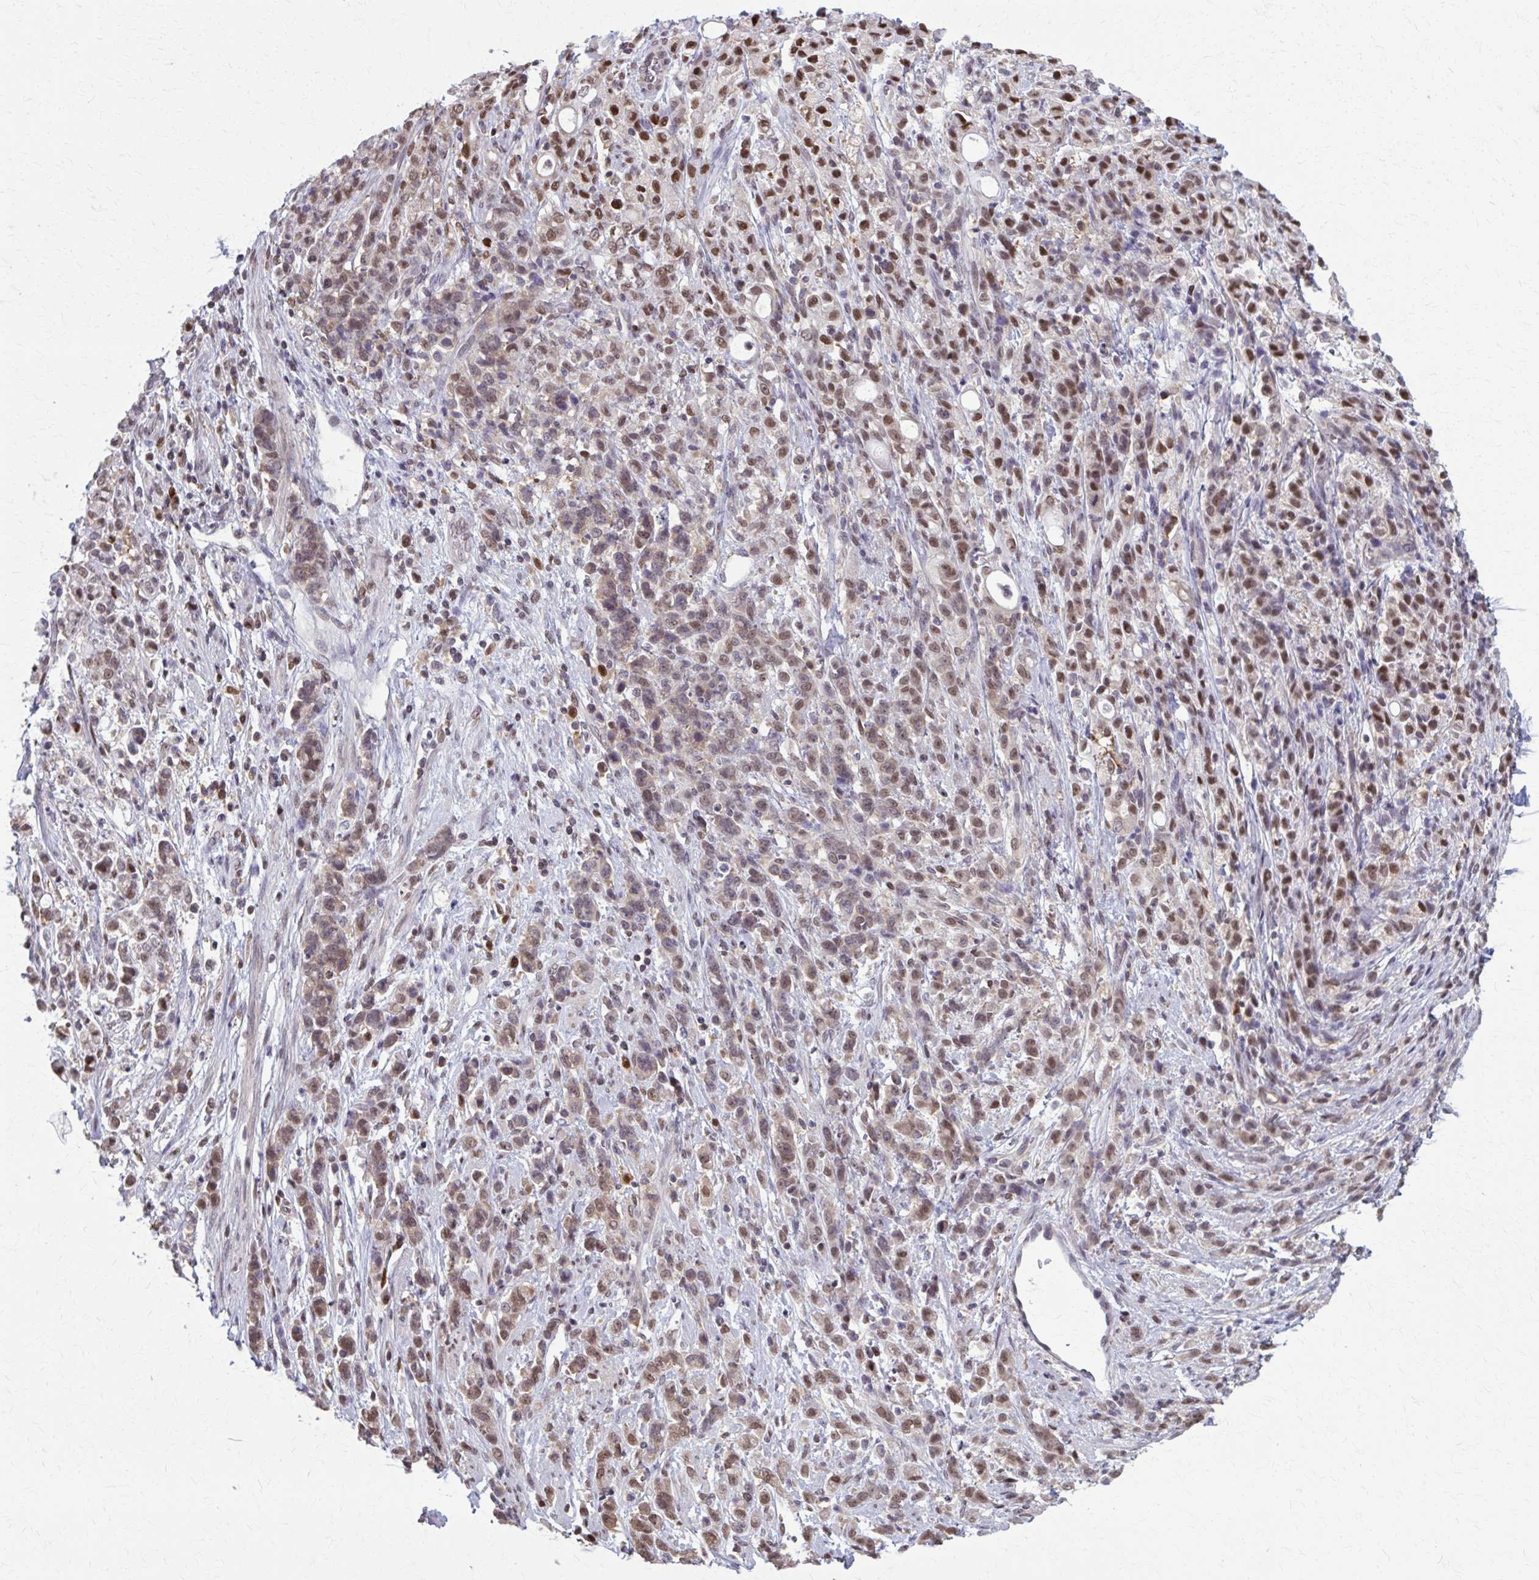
{"staining": {"intensity": "weak", "quantity": ">75%", "location": "nuclear"}, "tissue": "stomach cancer", "cell_type": "Tumor cells", "image_type": "cancer", "snomed": [{"axis": "morphology", "description": "Adenocarcinoma, NOS"}, {"axis": "topography", "description": "Stomach"}], "caption": "There is low levels of weak nuclear positivity in tumor cells of adenocarcinoma (stomach), as demonstrated by immunohistochemical staining (brown color).", "gene": "MDH1", "patient": {"sex": "female", "age": 60}}